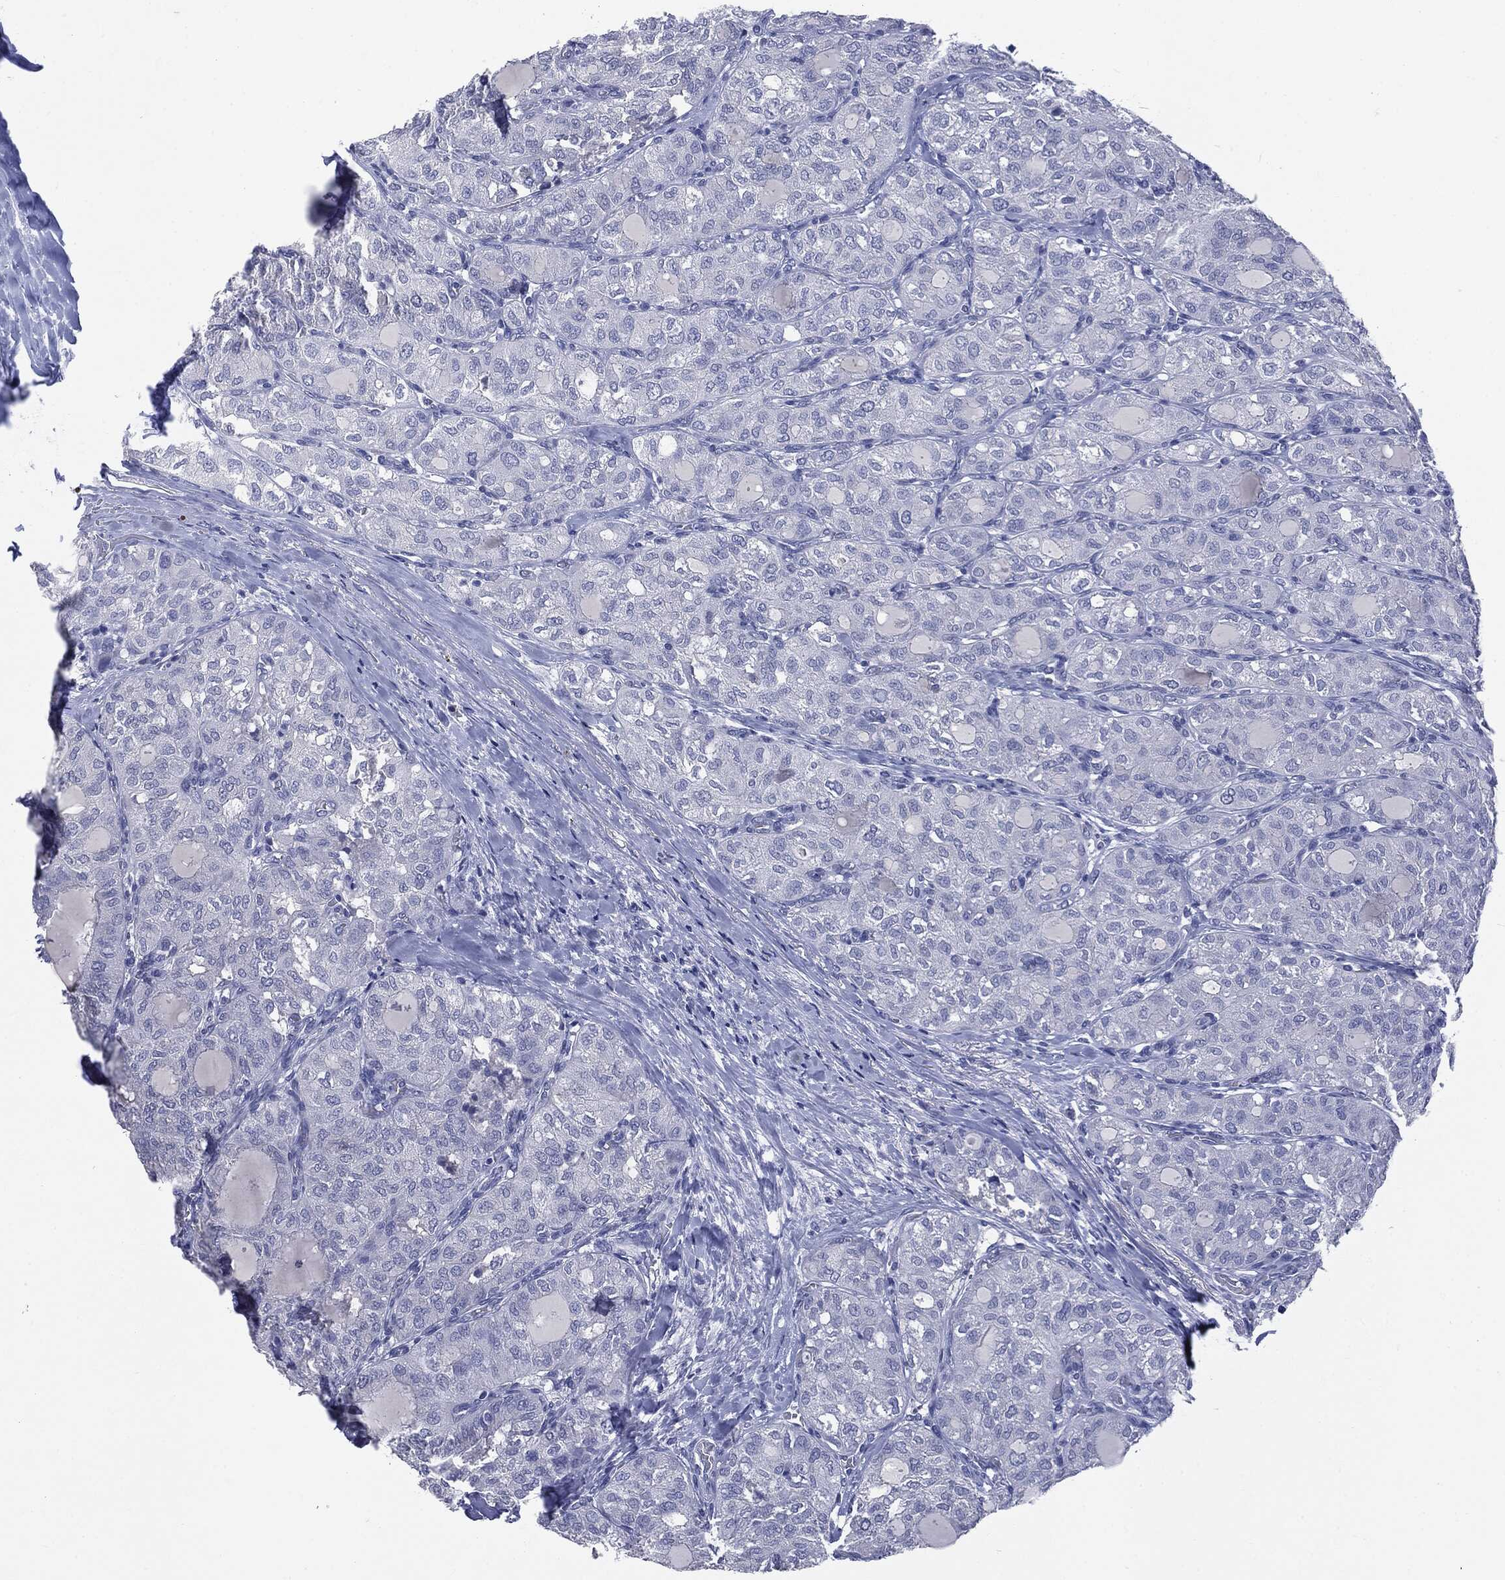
{"staining": {"intensity": "negative", "quantity": "none", "location": "none"}, "tissue": "thyroid cancer", "cell_type": "Tumor cells", "image_type": "cancer", "snomed": [{"axis": "morphology", "description": "Follicular adenoma carcinoma, NOS"}, {"axis": "topography", "description": "Thyroid gland"}], "caption": "Photomicrograph shows no significant protein staining in tumor cells of thyroid follicular adenoma carcinoma. (DAB IHC visualized using brightfield microscopy, high magnification).", "gene": "TSHB", "patient": {"sex": "male", "age": 75}}